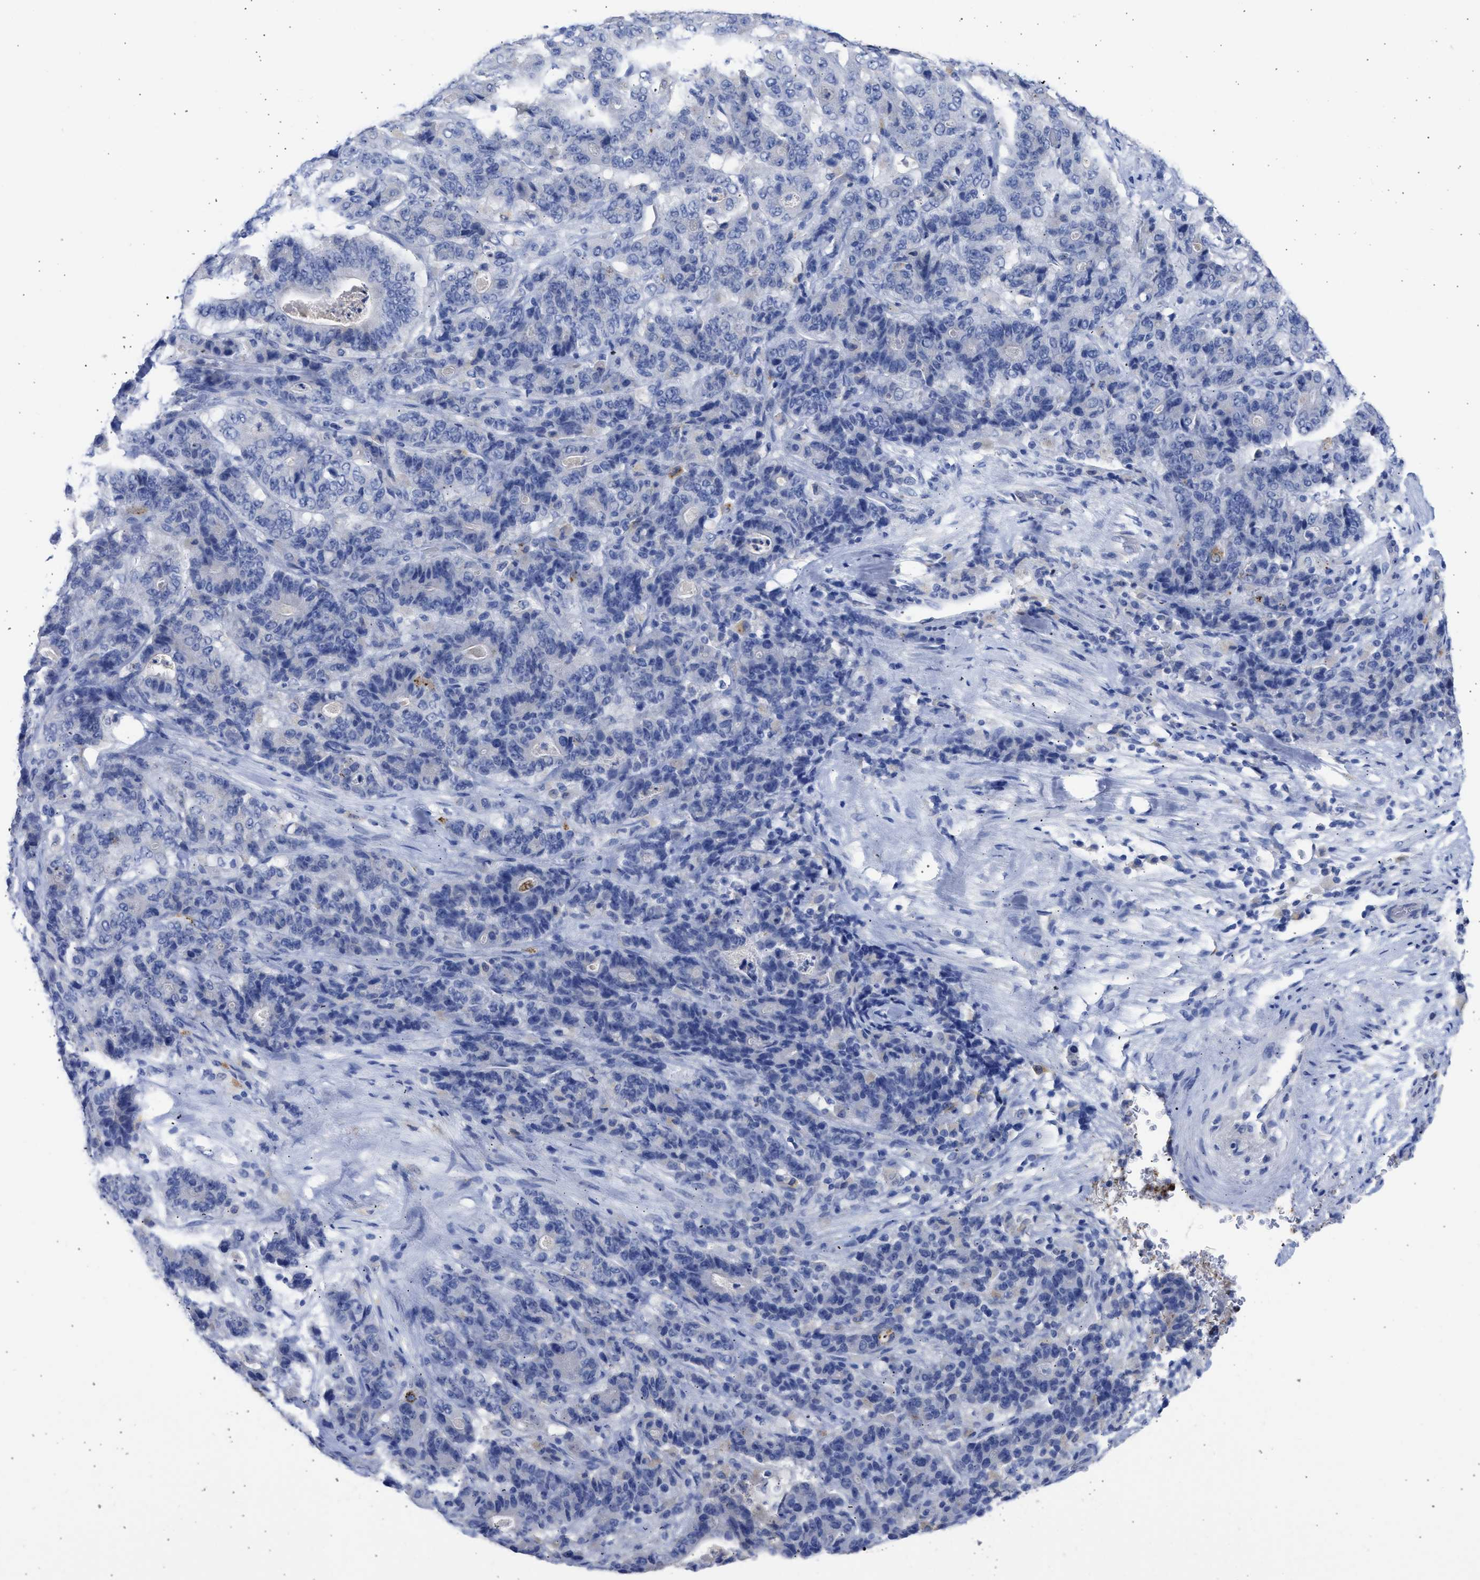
{"staining": {"intensity": "negative", "quantity": "none", "location": "none"}, "tissue": "stomach cancer", "cell_type": "Tumor cells", "image_type": "cancer", "snomed": [{"axis": "morphology", "description": "Adenocarcinoma, NOS"}, {"axis": "topography", "description": "Stomach"}], "caption": "An immunohistochemistry photomicrograph of stomach adenocarcinoma is shown. There is no staining in tumor cells of stomach adenocarcinoma.", "gene": "RSPH1", "patient": {"sex": "female", "age": 73}}